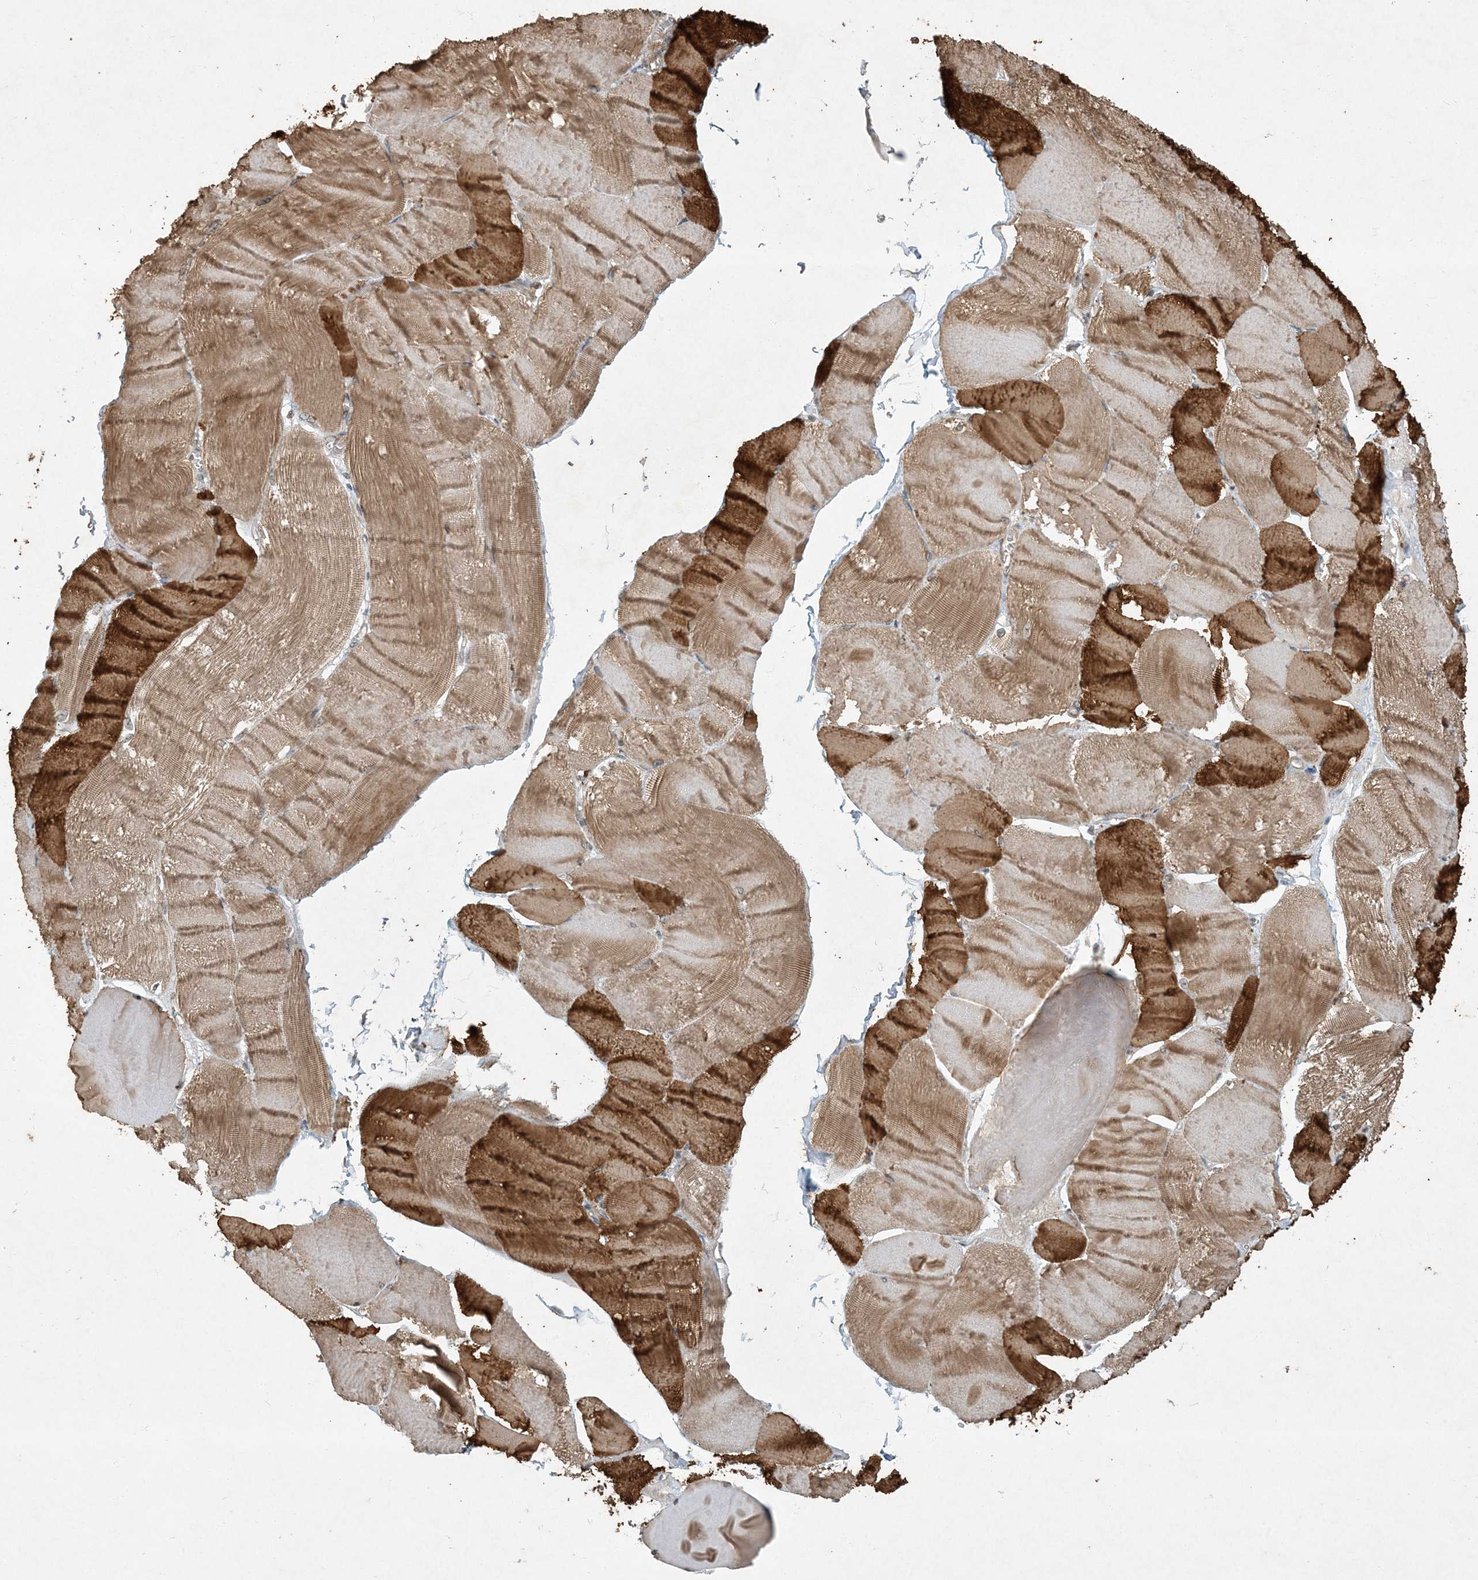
{"staining": {"intensity": "strong", "quantity": "25%-75%", "location": "cytoplasmic/membranous"}, "tissue": "skeletal muscle", "cell_type": "Myocytes", "image_type": "normal", "snomed": [{"axis": "morphology", "description": "Normal tissue, NOS"}, {"axis": "morphology", "description": "Basal cell carcinoma"}, {"axis": "topography", "description": "Skeletal muscle"}], "caption": "An image of human skeletal muscle stained for a protein exhibits strong cytoplasmic/membranous brown staining in myocytes. Using DAB (3,3'-diaminobenzidine) (brown) and hematoxylin (blue) stains, captured at high magnification using brightfield microscopy.", "gene": "COMMD8", "patient": {"sex": "female", "age": 64}}